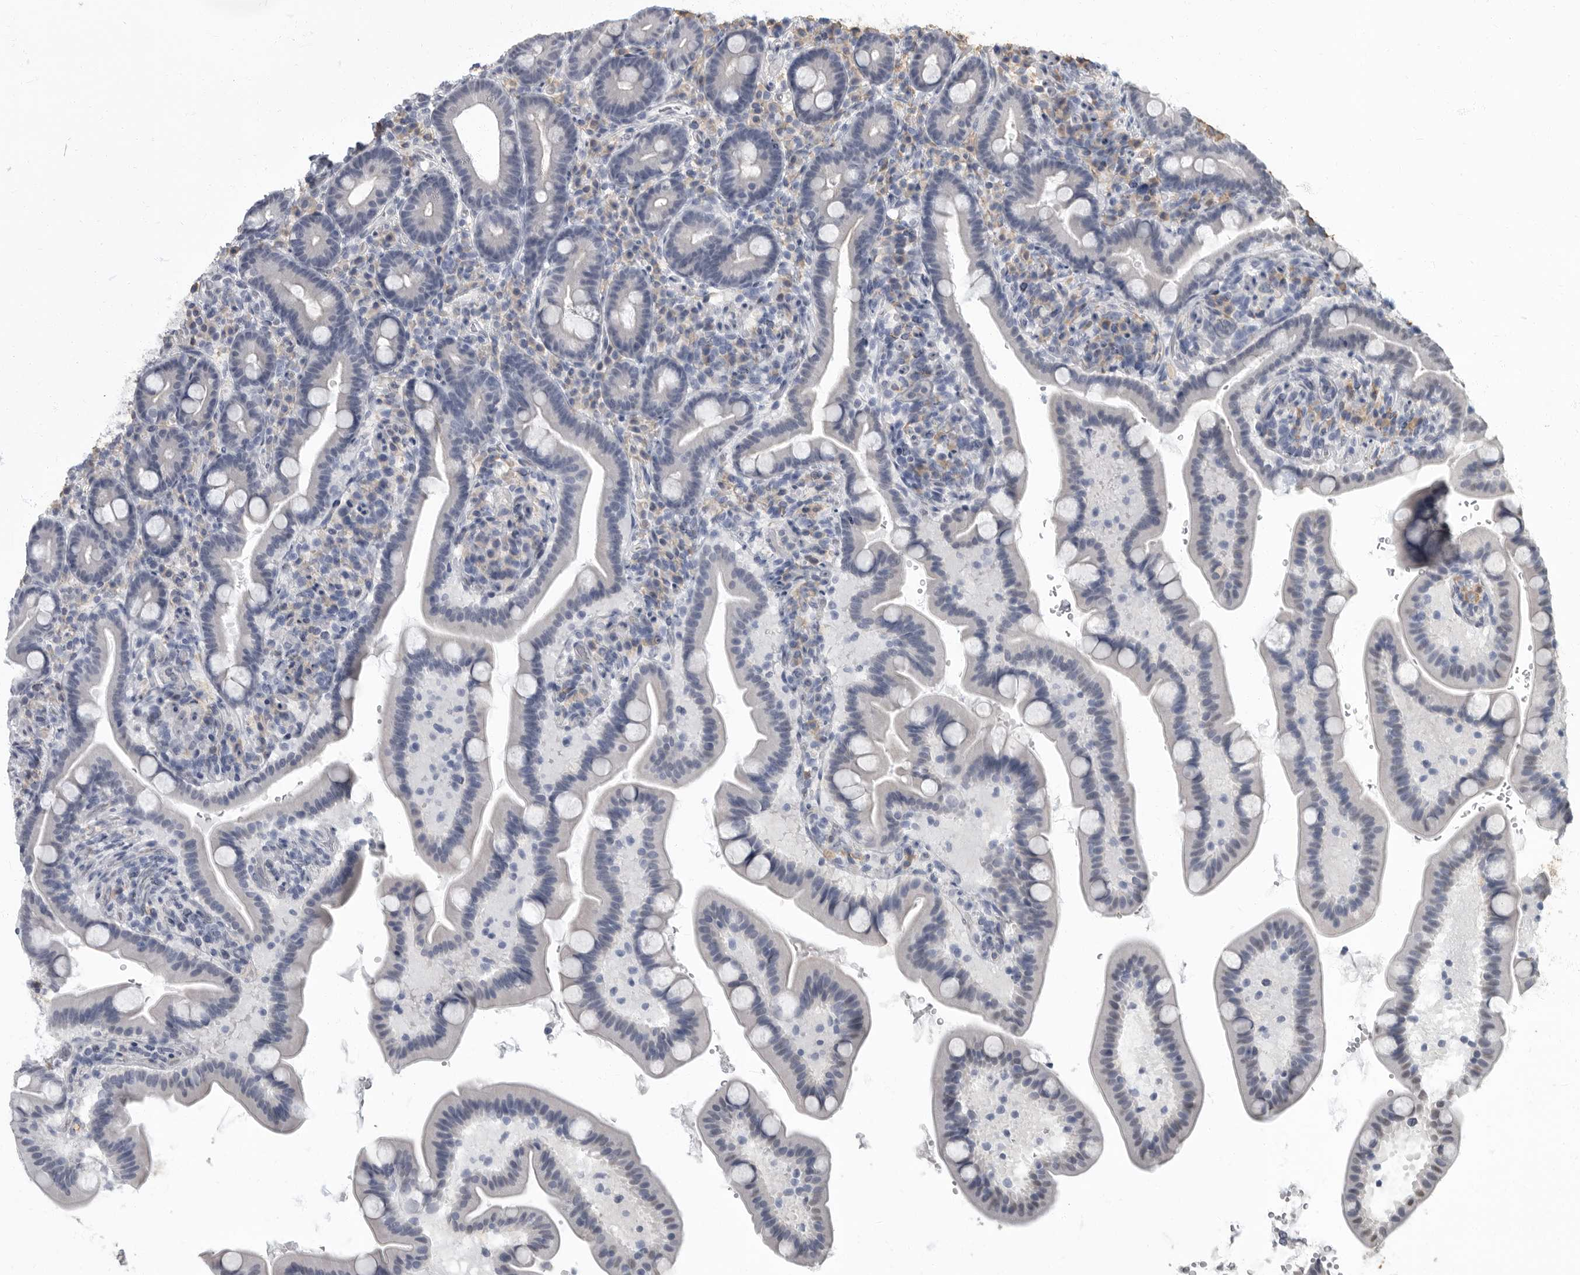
{"staining": {"intensity": "negative", "quantity": "none", "location": "none"}, "tissue": "duodenum", "cell_type": "Glandular cells", "image_type": "normal", "snomed": [{"axis": "morphology", "description": "Normal tissue, NOS"}, {"axis": "topography", "description": "Duodenum"}], "caption": "IHC of unremarkable human duodenum exhibits no staining in glandular cells. (Brightfield microscopy of DAB IHC at high magnification).", "gene": "ARHGEF10", "patient": {"sex": "male", "age": 54}}